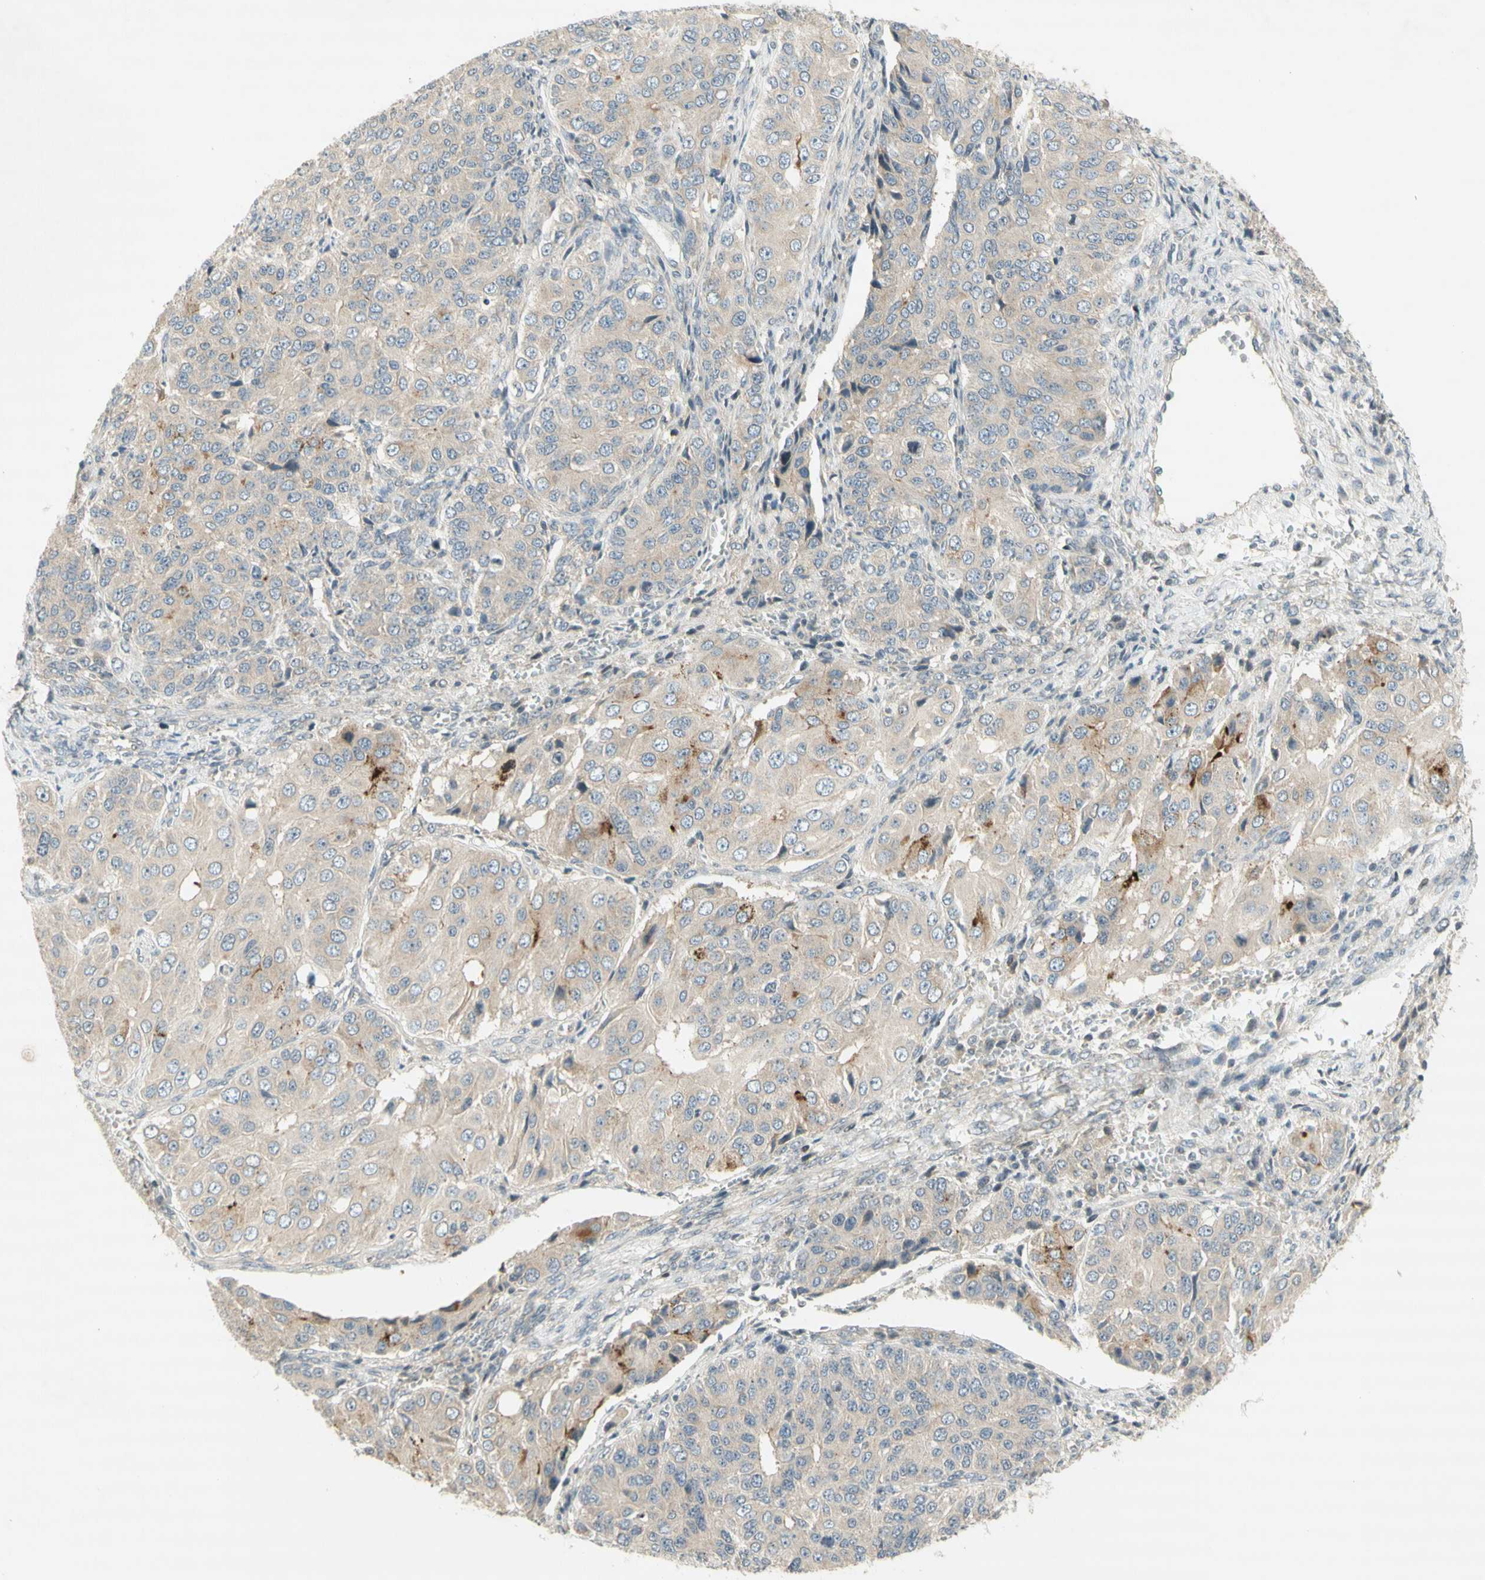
{"staining": {"intensity": "weak", "quantity": "25%-75%", "location": "cytoplasmic/membranous"}, "tissue": "ovarian cancer", "cell_type": "Tumor cells", "image_type": "cancer", "snomed": [{"axis": "morphology", "description": "Carcinoma, endometroid"}, {"axis": "topography", "description": "Ovary"}], "caption": "IHC of endometroid carcinoma (ovarian) reveals low levels of weak cytoplasmic/membranous staining in approximately 25%-75% of tumor cells. Nuclei are stained in blue.", "gene": "ETF1", "patient": {"sex": "female", "age": 51}}